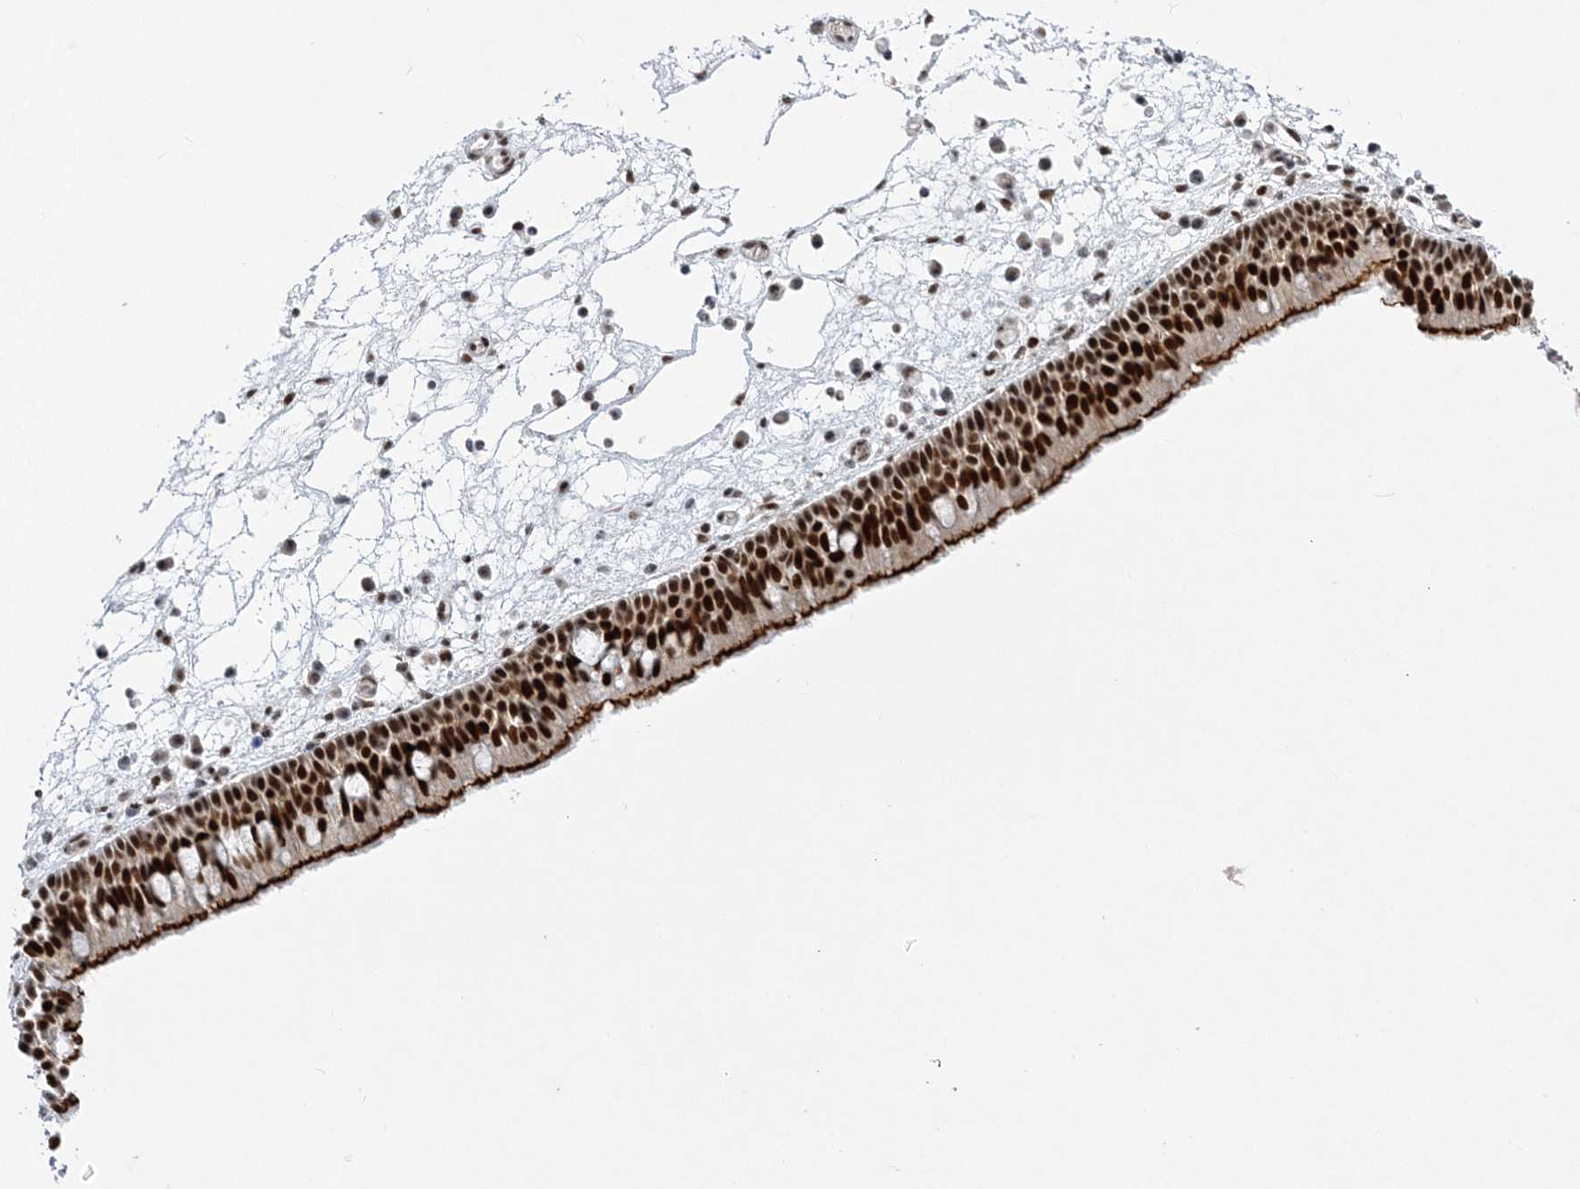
{"staining": {"intensity": "strong", "quantity": ">75%", "location": "cytoplasmic/membranous,nuclear"}, "tissue": "nasopharynx", "cell_type": "Respiratory epithelial cells", "image_type": "normal", "snomed": [{"axis": "morphology", "description": "Normal tissue, NOS"}, {"axis": "morphology", "description": "Inflammation, NOS"}, {"axis": "morphology", "description": "Malignant melanoma, Metastatic site"}, {"axis": "topography", "description": "Nasopharynx"}], "caption": "Brown immunohistochemical staining in normal nasopharynx shows strong cytoplasmic/membranous,nuclear staining in approximately >75% of respiratory epithelial cells. The protein is shown in brown color, while the nuclei are stained blue.", "gene": "ZBTB7A", "patient": {"sex": "male", "age": 70}}